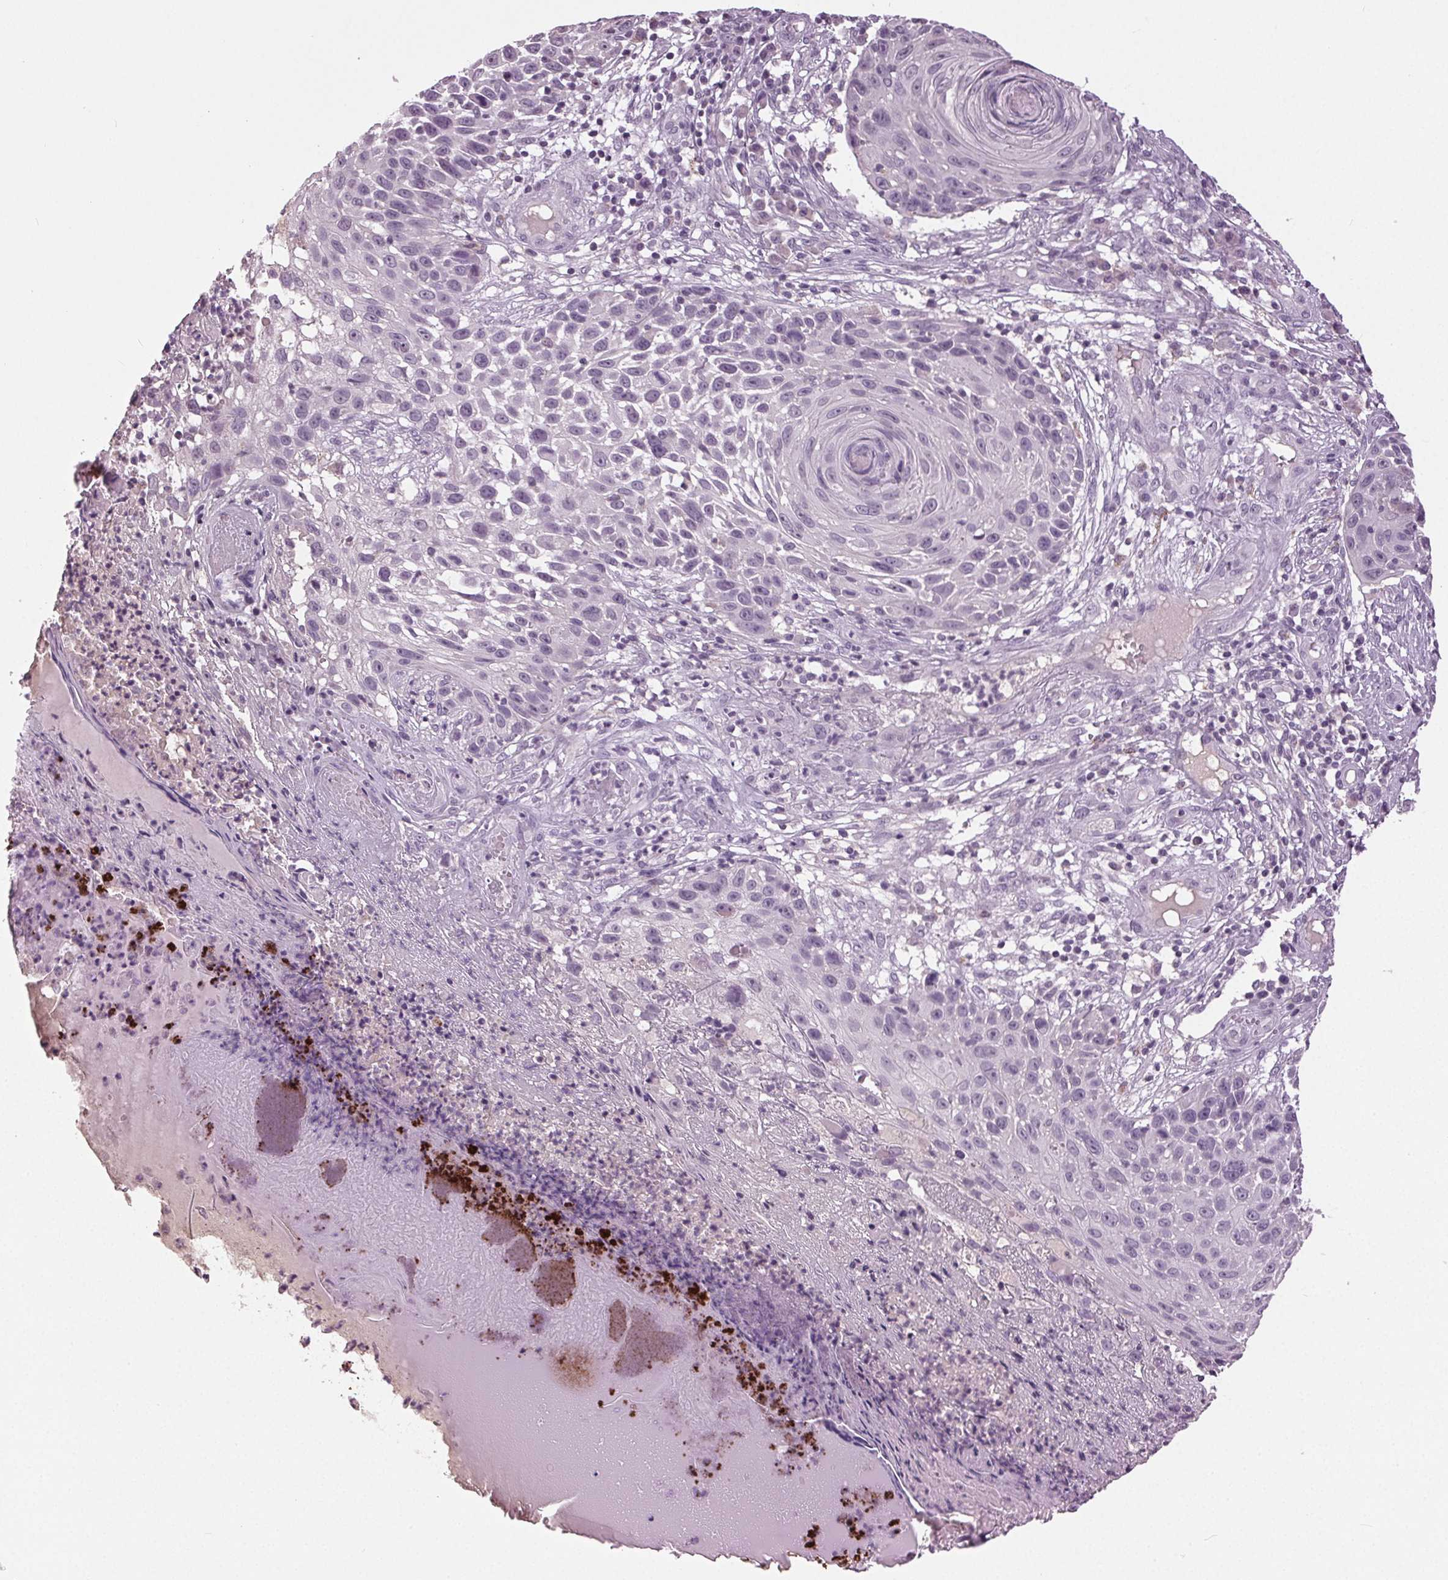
{"staining": {"intensity": "negative", "quantity": "none", "location": "none"}, "tissue": "skin cancer", "cell_type": "Tumor cells", "image_type": "cancer", "snomed": [{"axis": "morphology", "description": "Squamous cell carcinoma, NOS"}, {"axis": "topography", "description": "Skin"}], "caption": "Squamous cell carcinoma (skin) stained for a protein using IHC displays no staining tumor cells.", "gene": "DNAH12", "patient": {"sex": "male", "age": 92}}